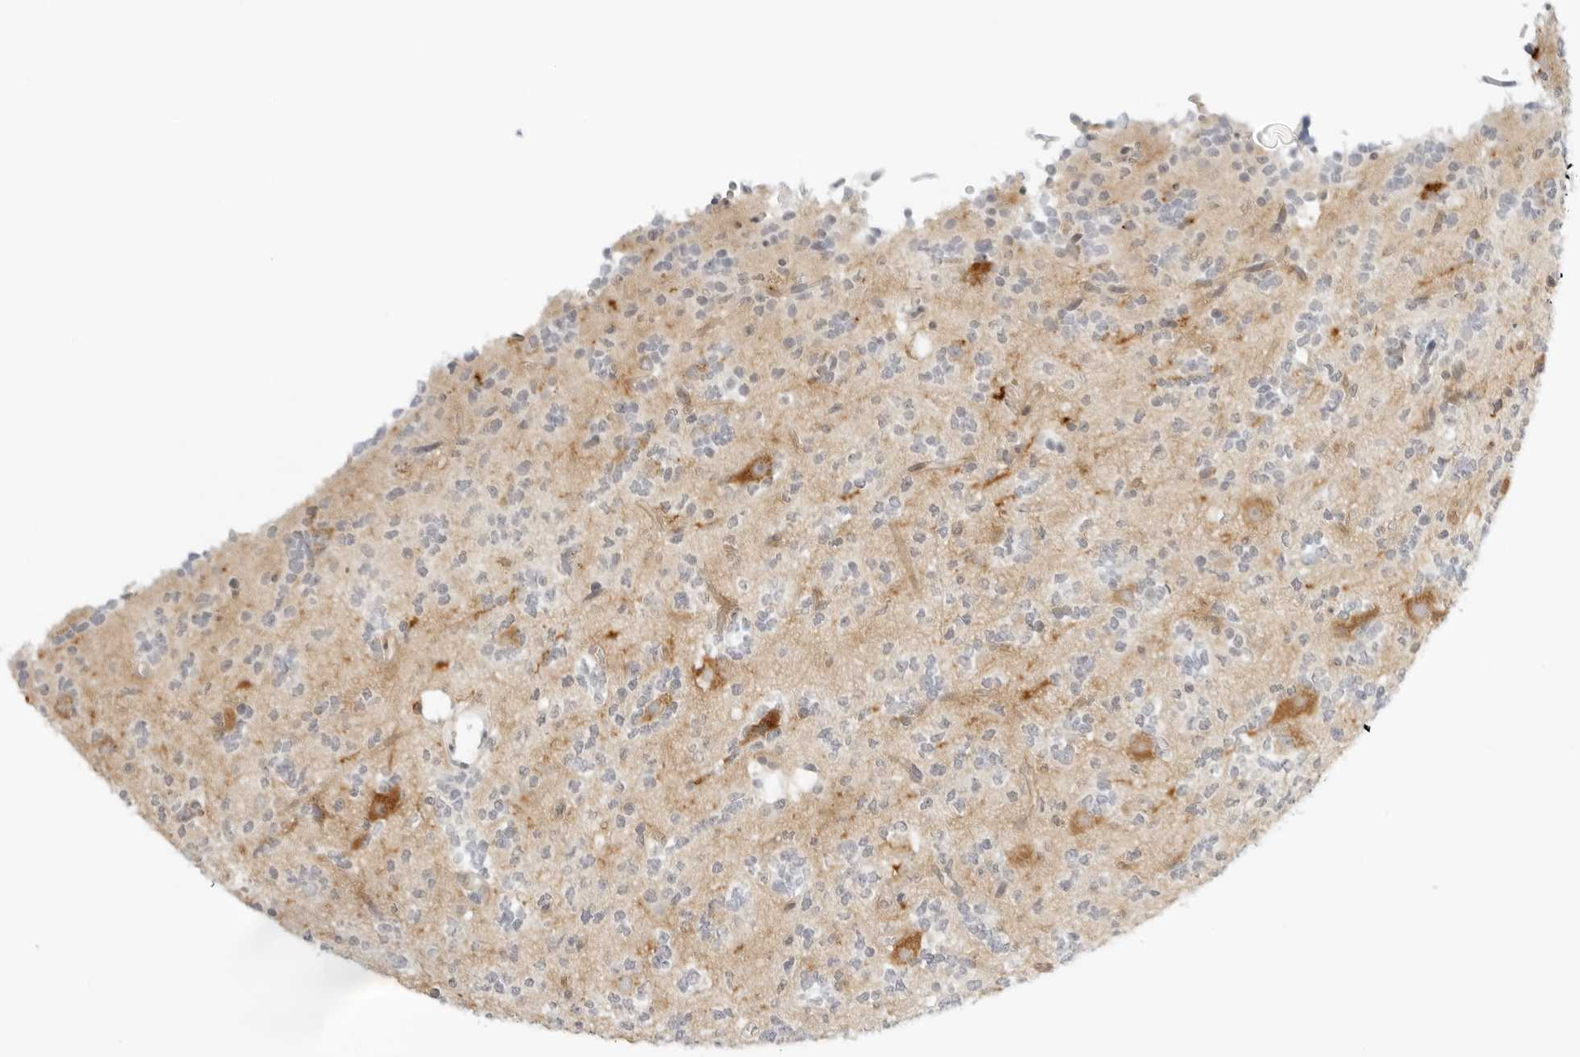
{"staining": {"intensity": "negative", "quantity": "none", "location": "none"}, "tissue": "glioma", "cell_type": "Tumor cells", "image_type": "cancer", "snomed": [{"axis": "morphology", "description": "Glioma, malignant, High grade"}, {"axis": "topography", "description": "Brain"}], "caption": "Tumor cells are negative for protein expression in human glioma. The staining was performed using DAB to visualize the protein expression in brown, while the nuclei were stained in blue with hematoxylin (Magnification: 20x).", "gene": "OSCP1", "patient": {"sex": "female", "age": 62}}